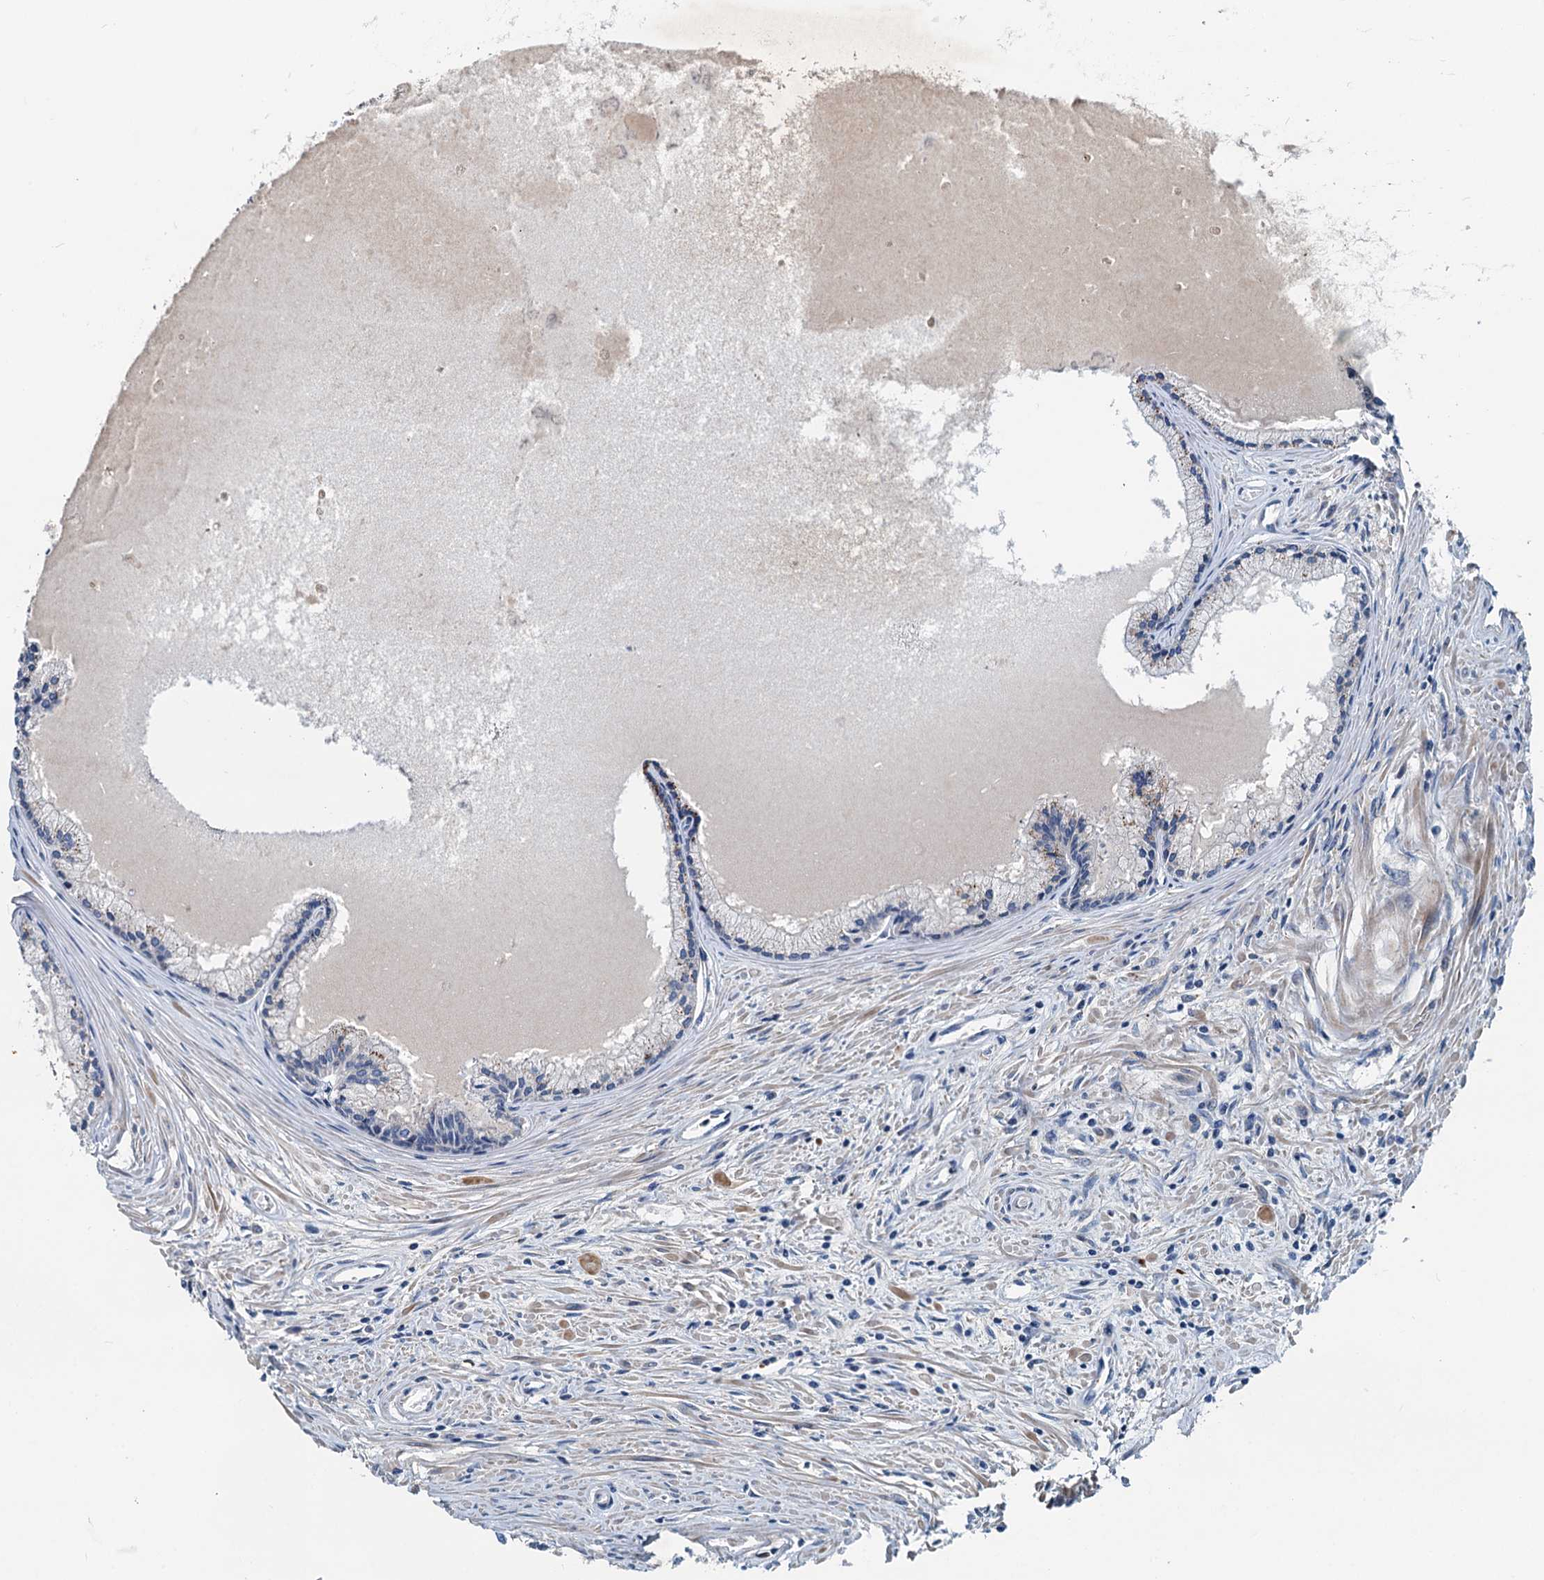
{"staining": {"intensity": "moderate", "quantity": "<25%", "location": "cytoplasmic/membranous"}, "tissue": "prostate cancer", "cell_type": "Tumor cells", "image_type": "cancer", "snomed": [{"axis": "morphology", "description": "Adenocarcinoma, High grade"}, {"axis": "topography", "description": "Prostate"}], "caption": "Human prostate high-grade adenocarcinoma stained for a protein (brown) shows moderate cytoplasmic/membranous positive expression in about <25% of tumor cells.", "gene": "RGS7BP", "patient": {"sex": "male", "age": 68}}